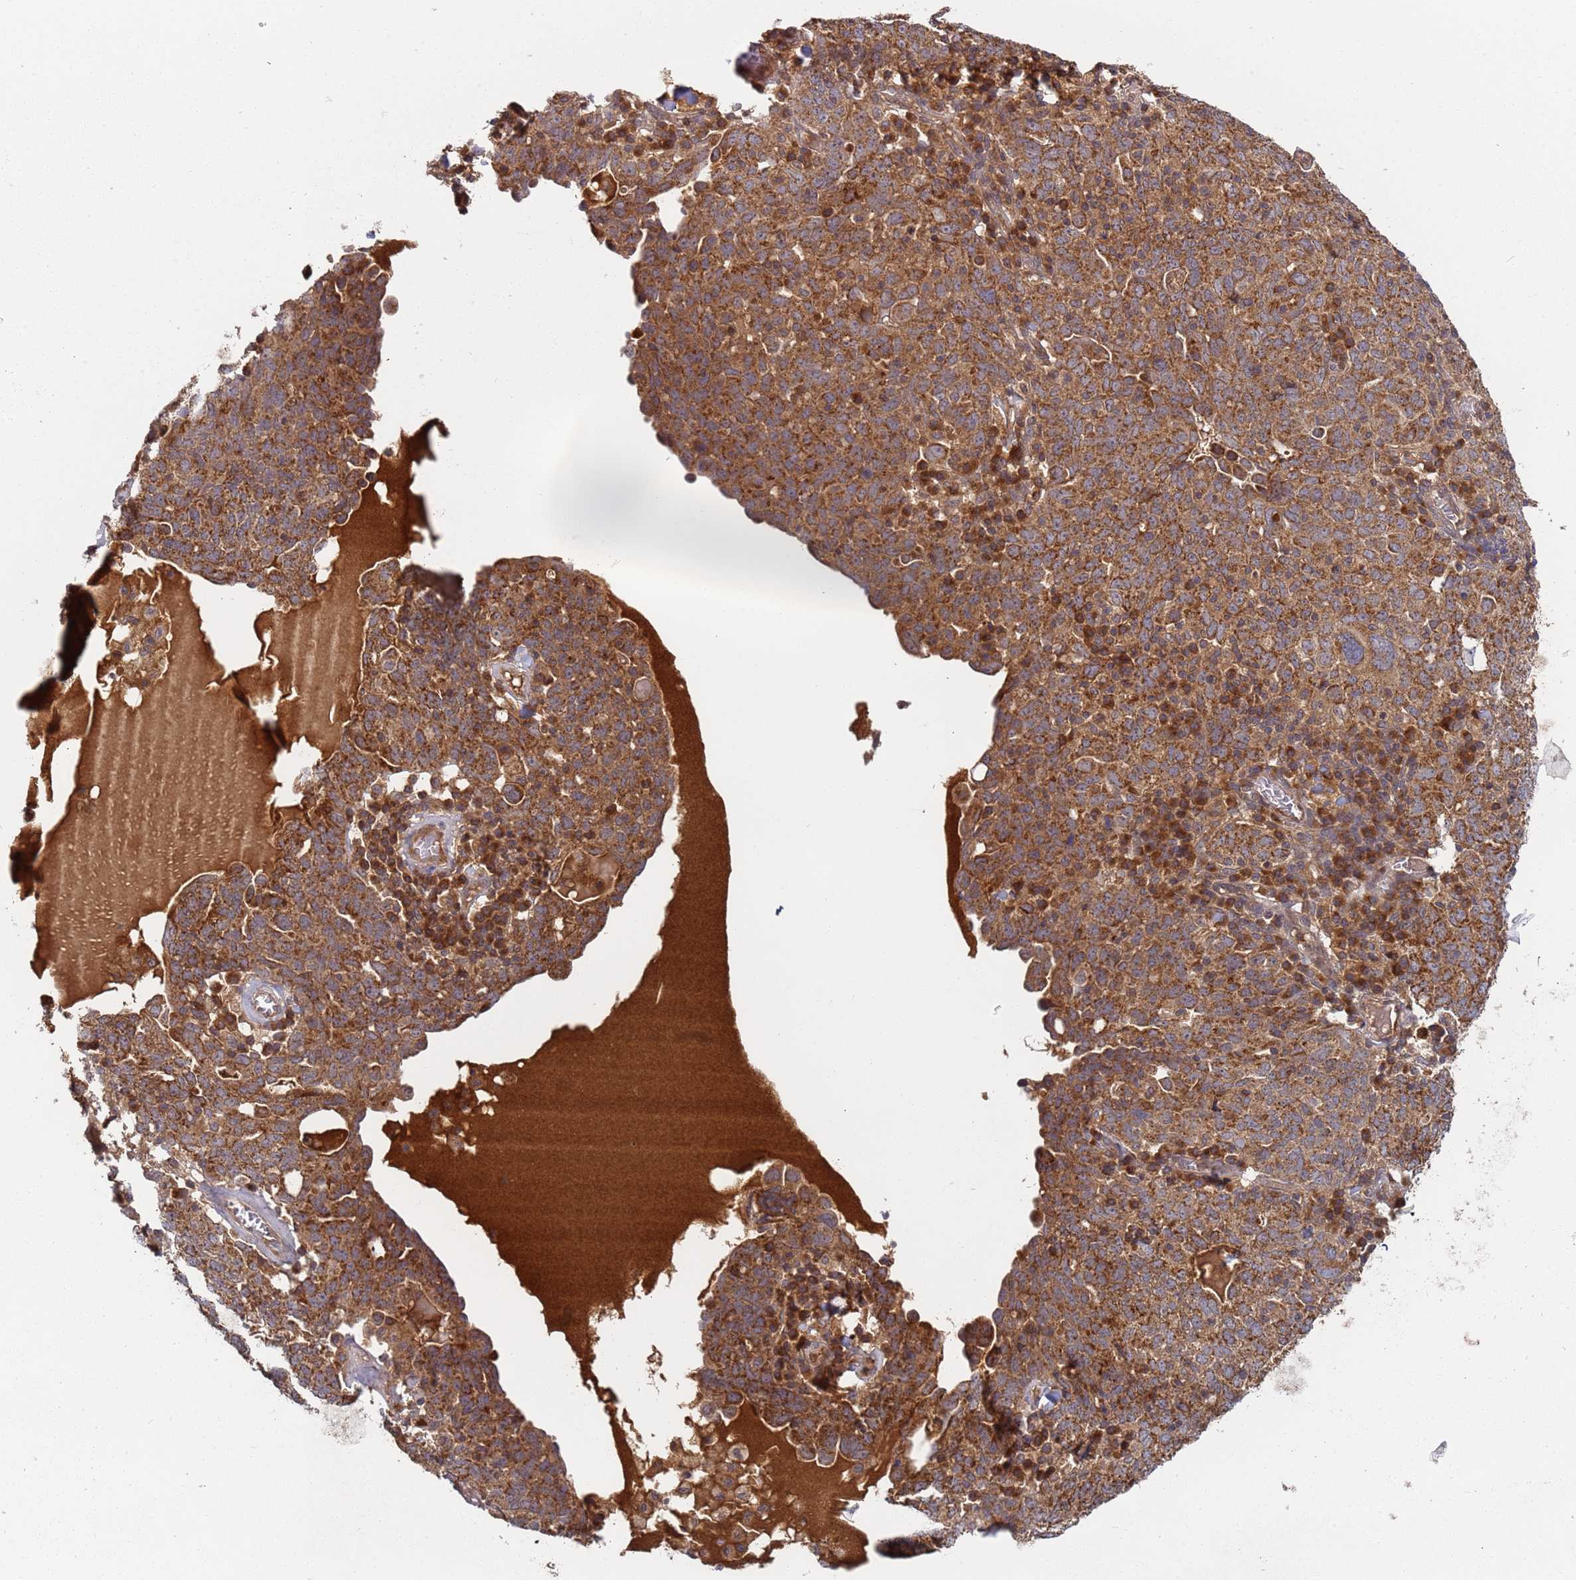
{"staining": {"intensity": "strong", "quantity": ">75%", "location": "cytoplasmic/membranous"}, "tissue": "ovarian cancer", "cell_type": "Tumor cells", "image_type": "cancer", "snomed": [{"axis": "morphology", "description": "Carcinoma, endometroid"}, {"axis": "topography", "description": "Ovary"}], "caption": "Immunohistochemistry (IHC) of human endometroid carcinoma (ovarian) shows high levels of strong cytoplasmic/membranous staining in about >75% of tumor cells.", "gene": "OR5A2", "patient": {"sex": "female", "age": 62}}